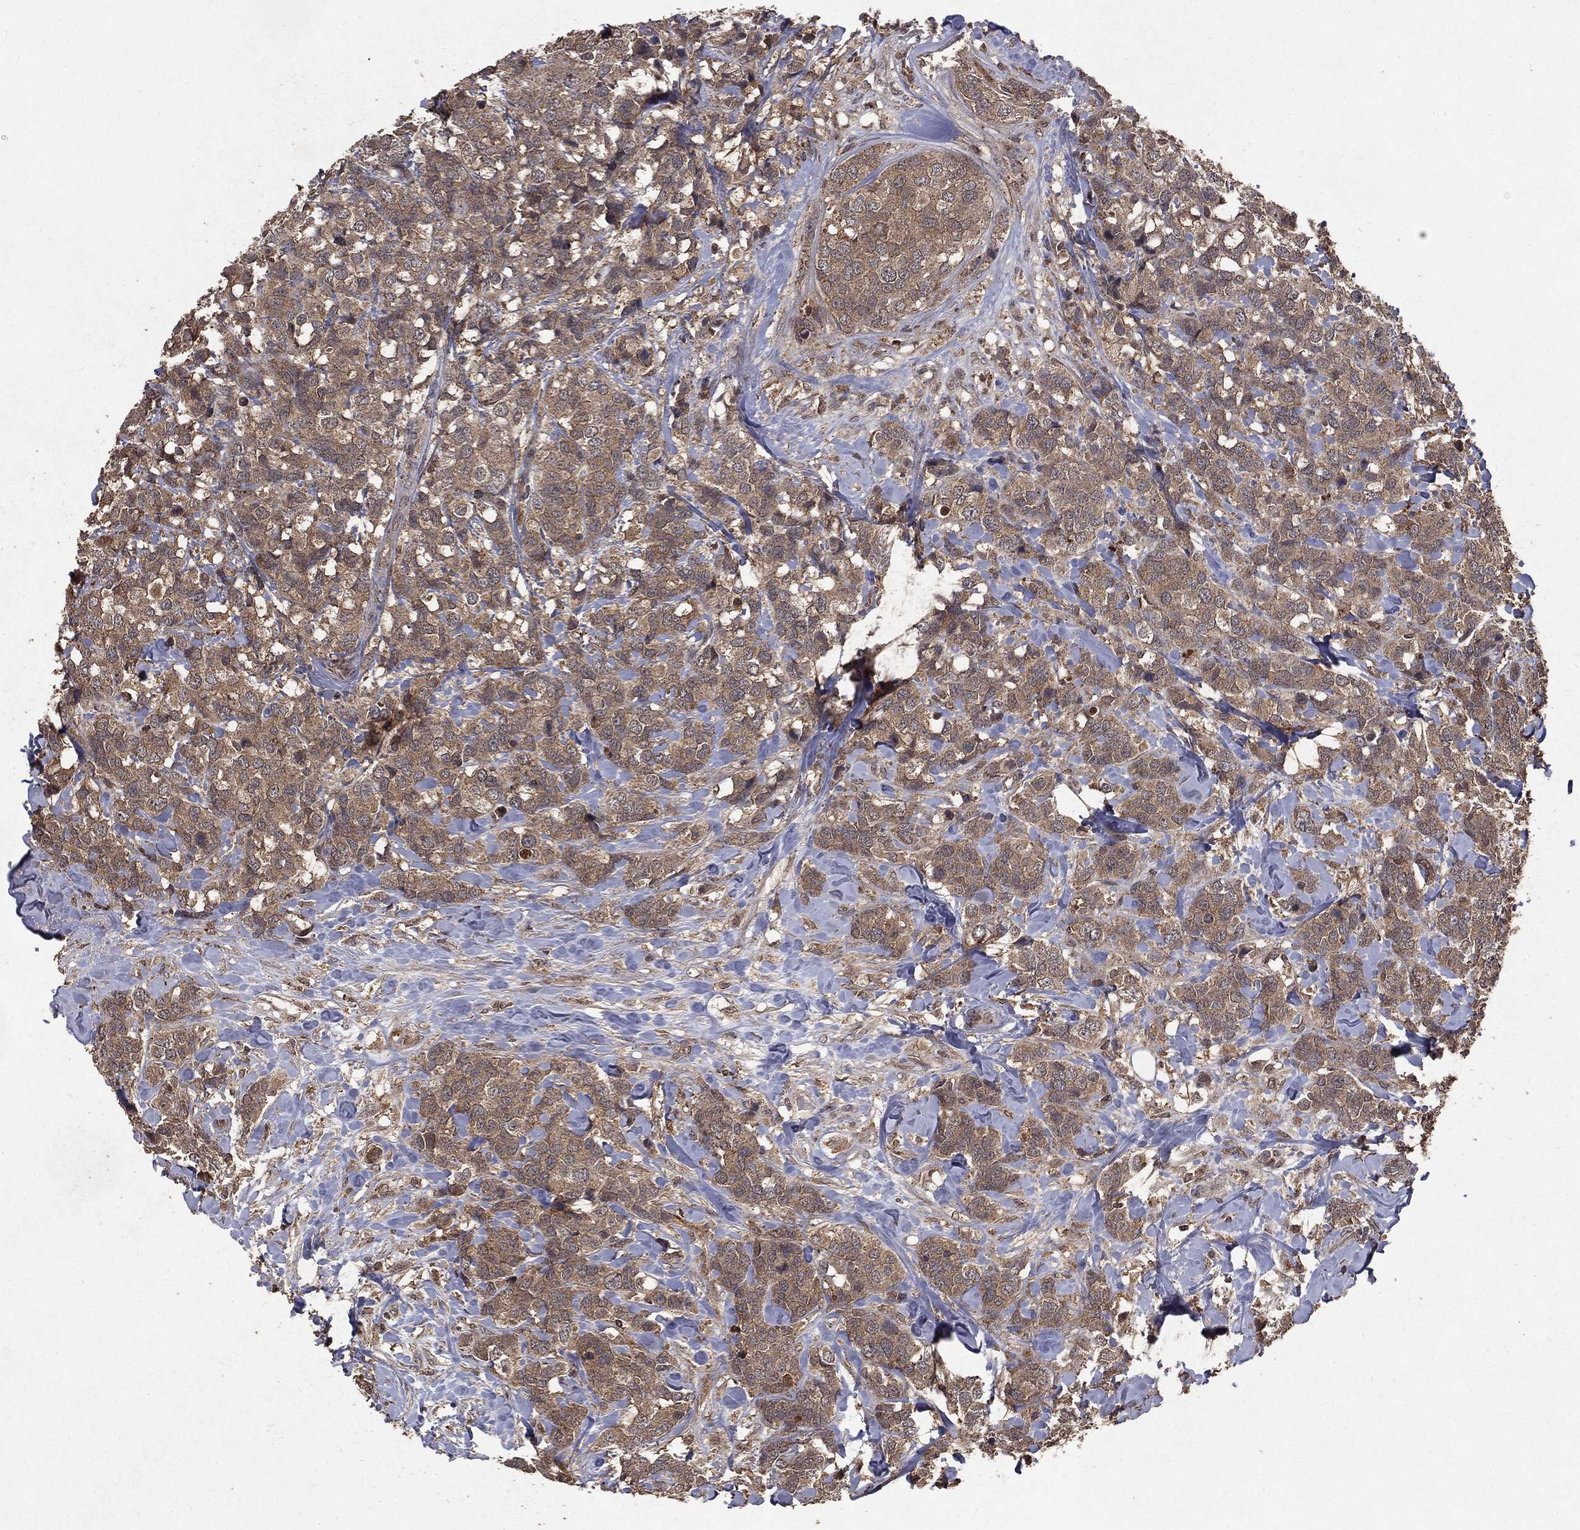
{"staining": {"intensity": "weak", "quantity": ">75%", "location": "cytoplasmic/membranous"}, "tissue": "breast cancer", "cell_type": "Tumor cells", "image_type": "cancer", "snomed": [{"axis": "morphology", "description": "Lobular carcinoma"}, {"axis": "topography", "description": "Breast"}], "caption": "Weak cytoplasmic/membranous protein expression is appreciated in about >75% of tumor cells in breast cancer (lobular carcinoma).", "gene": "MTOR", "patient": {"sex": "female", "age": 59}}